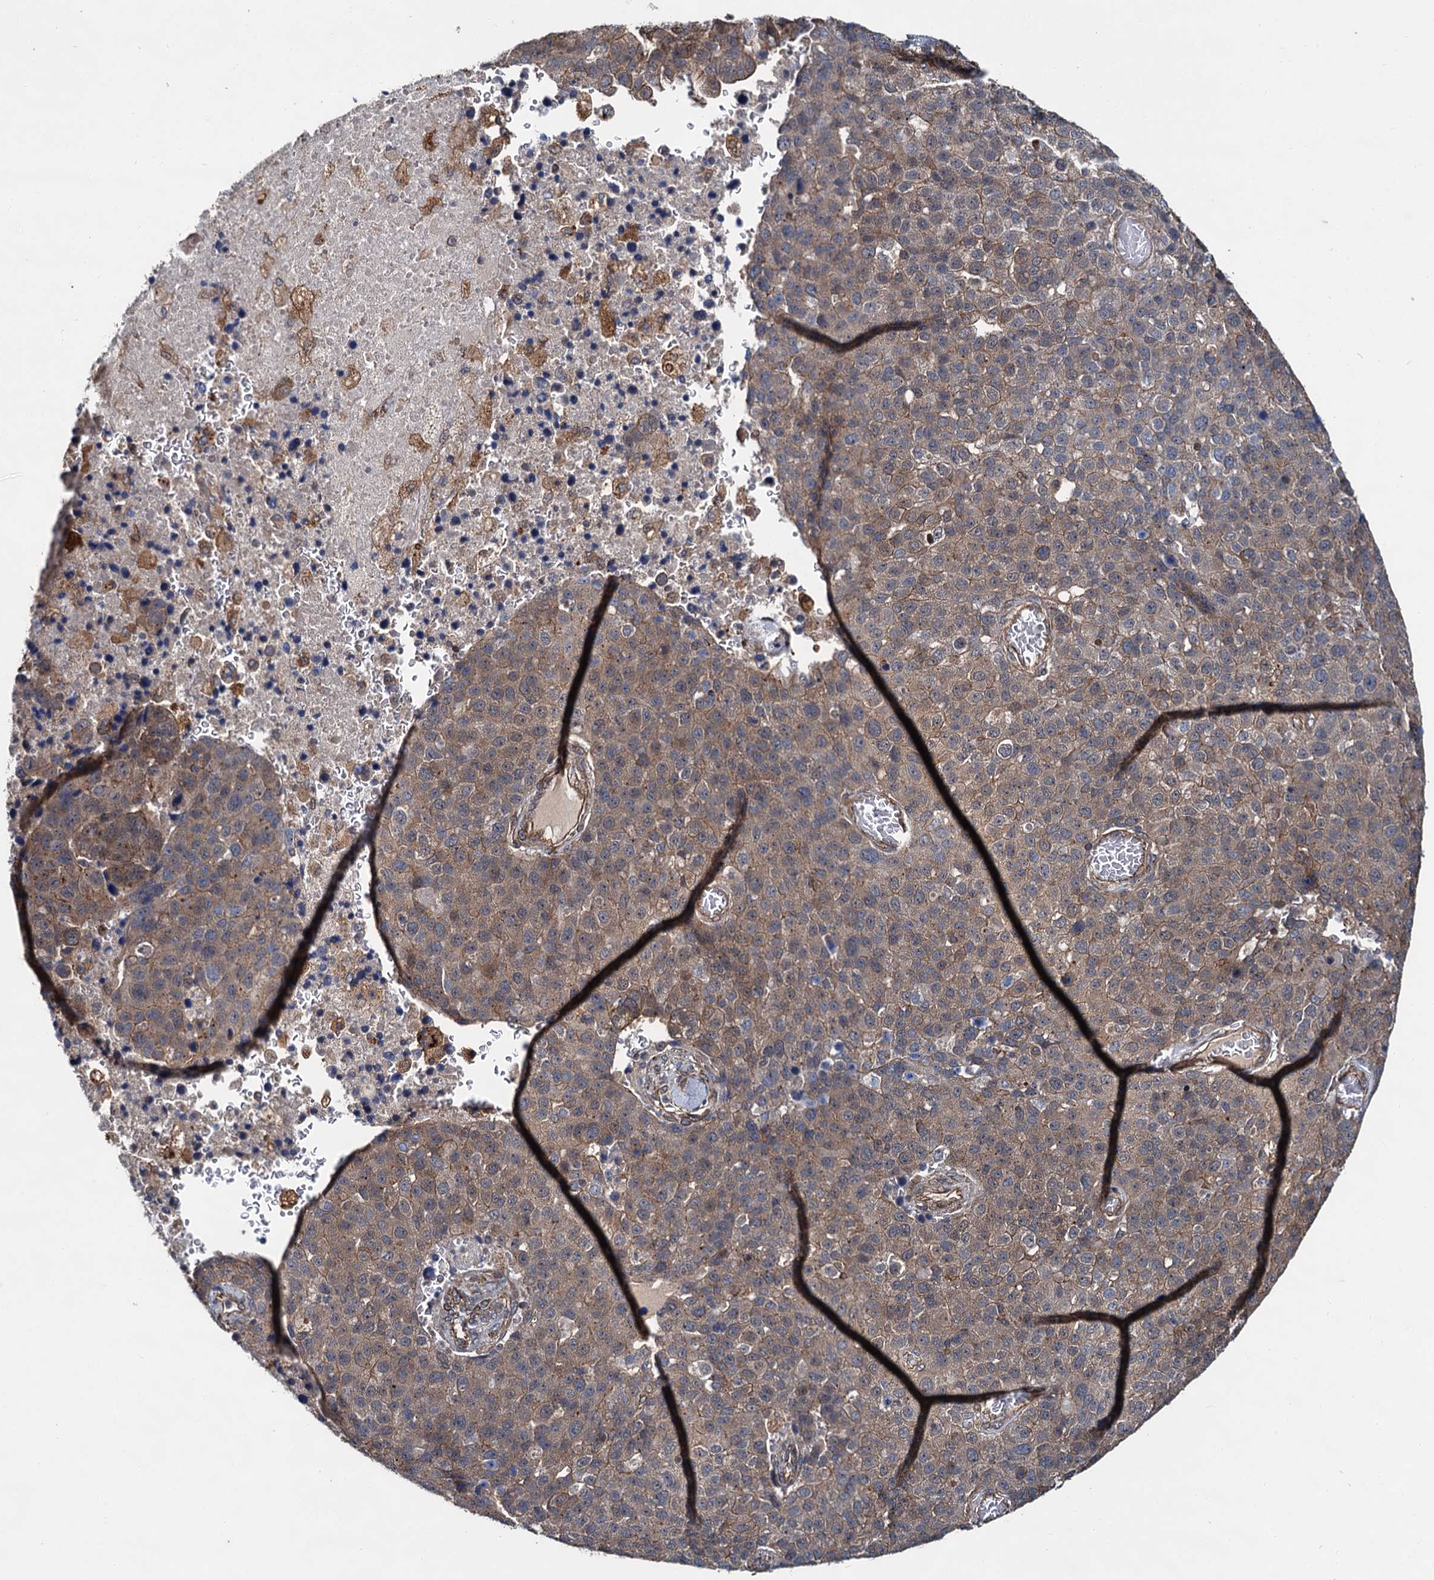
{"staining": {"intensity": "weak", "quantity": ">75%", "location": "cytoplasmic/membranous"}, "tissue": "pancreatic cancer", "cell_type": "Tumor cells", "image_type": "cancer", "snomed": [{"axis": "morphology", "description": "Adenocarcinoma, NOS"}, {"axis": "topography", "description": "Pancreas"}], "caption": "Weak cytoplasmic/membranous staining for a protein is seen in approximately >75% of tumor cells of adenocarcinoma (pancreatic) using immunohistochemistry (IHC).", "gene": "ZFYVE19", "patient": {"sex": "female", "age": 61}}